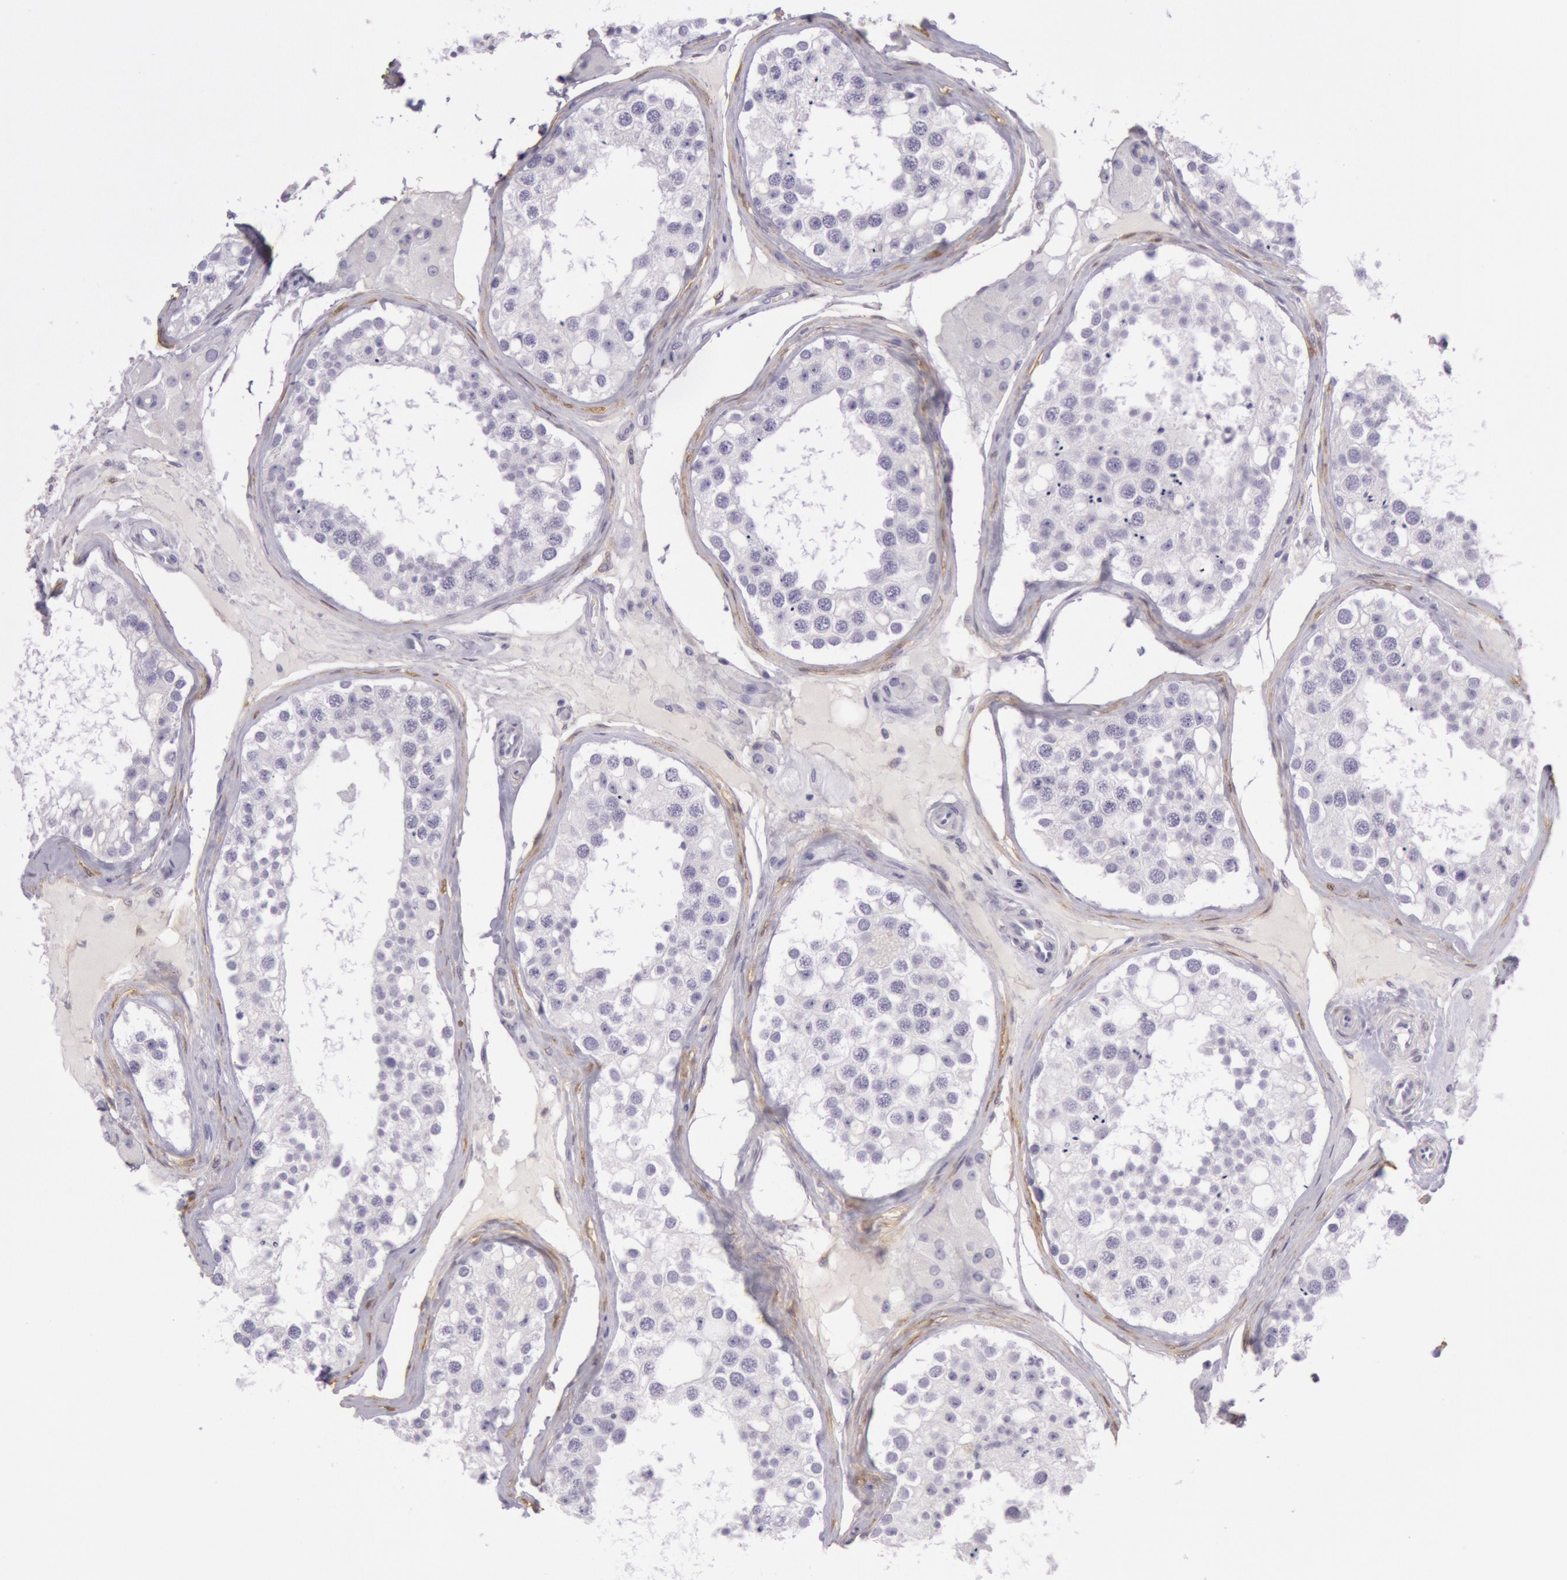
{"staining": {"intensity": "negative", "quantity": "none", "location": "none"}, "tissue": "testis", "cell_type": "Cells in seminiferous ducts", "image_type": "normal", "snomed": [{"axis": "morphology", "description": "Normal tissue, NOS"}, {"axis": "topography", "description": "Testis"}], "caption": "DAB immunohistochemical staining of benign human testis exhibits no significant positivity in cells in seminiferous ducts.", "gene": "CKB", "patient": {"sex": "male", "age": 68}}